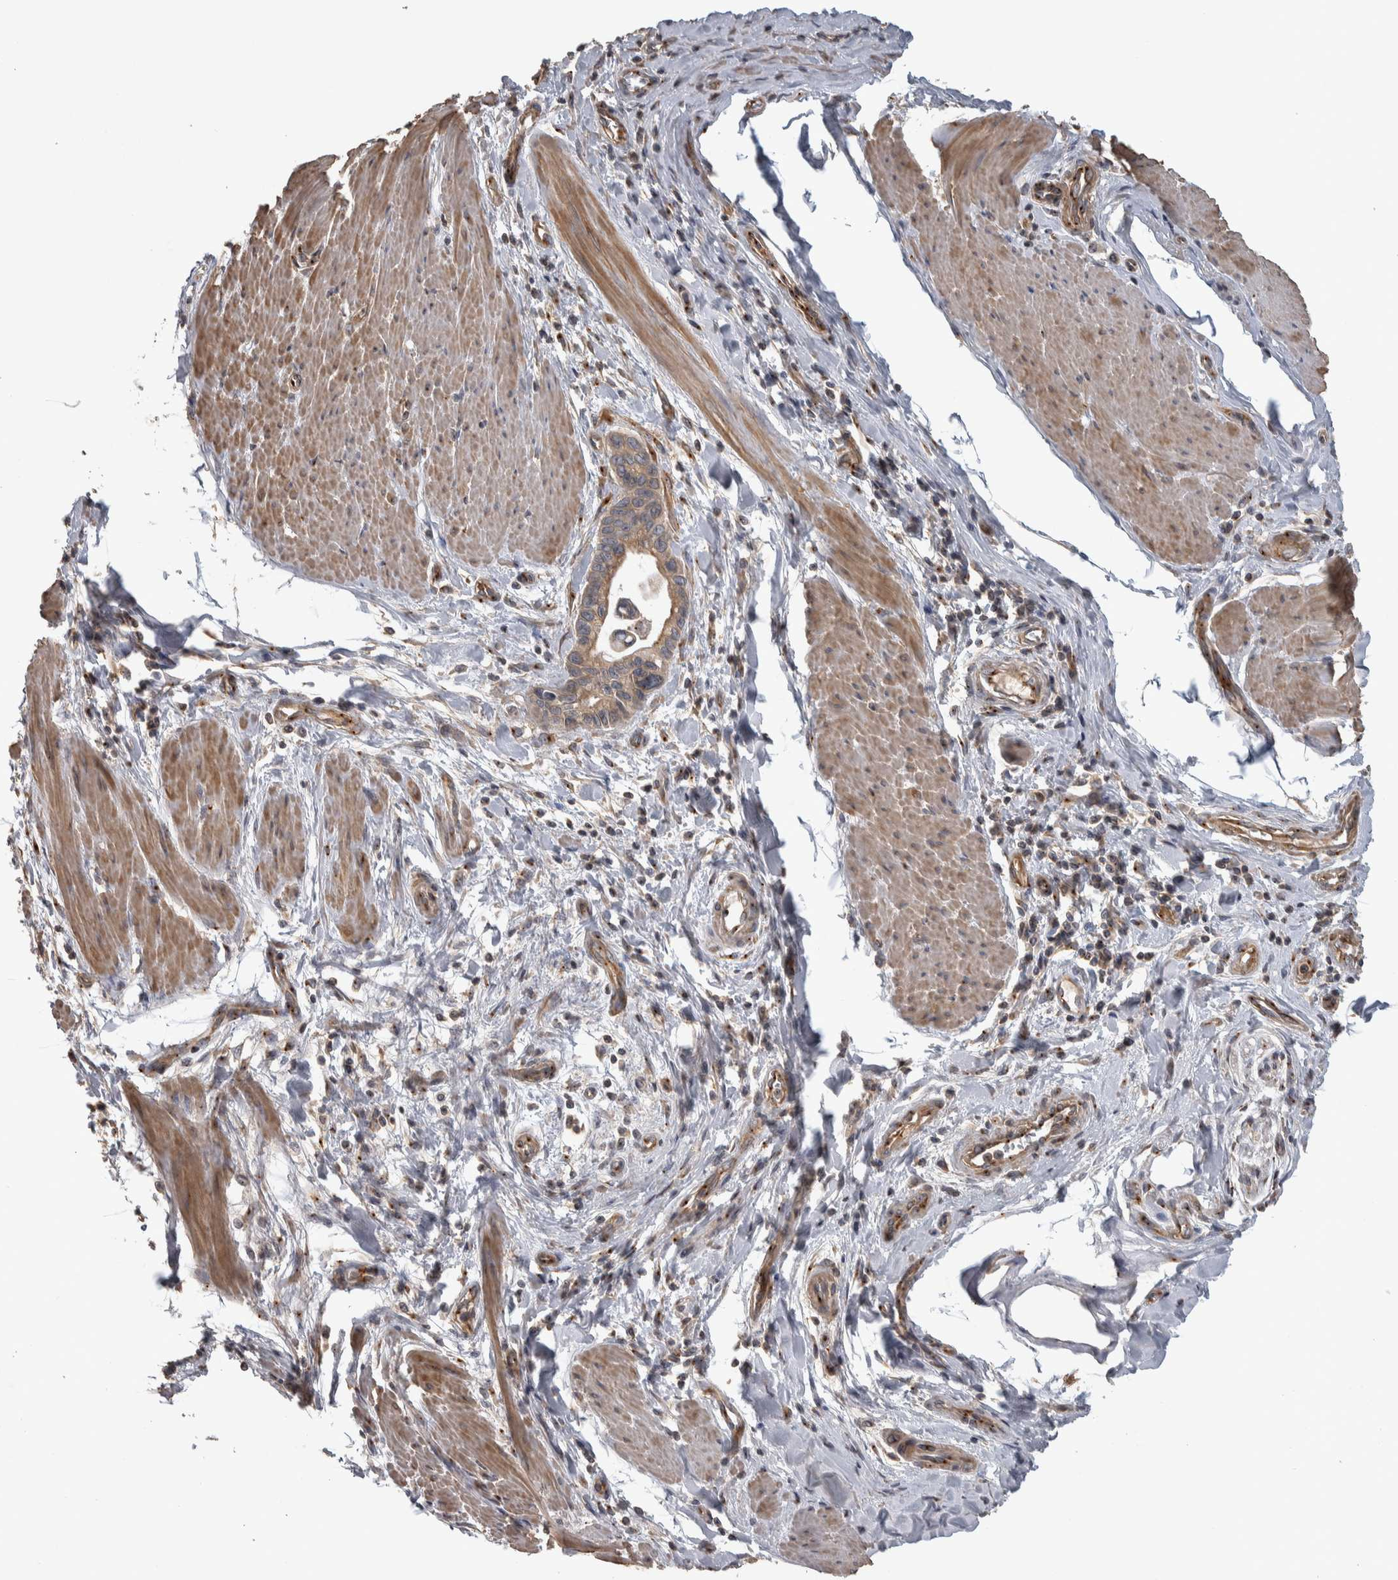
{"staining": {"intensity": "weak", "quantity": "25%-75%", "location": "cytoplasmic/membranous"}, "tissue": "pancreatic cancer", "cell_type": "Tumor cells", "image_type": "cancer", "snomed": [{"axis": "morphology", "description": "Adenocarcinoma, NOS"}, {"axis": "topography", "description": "Pancreas"}], "caption": "A brown stain labels weak cytoplasmic/membranous expression of a protein in human adenocarcinoma (pancreatic) tumor cells.", "gene": "IFRD1", "patient": {"sex": "male", "age": 74}}